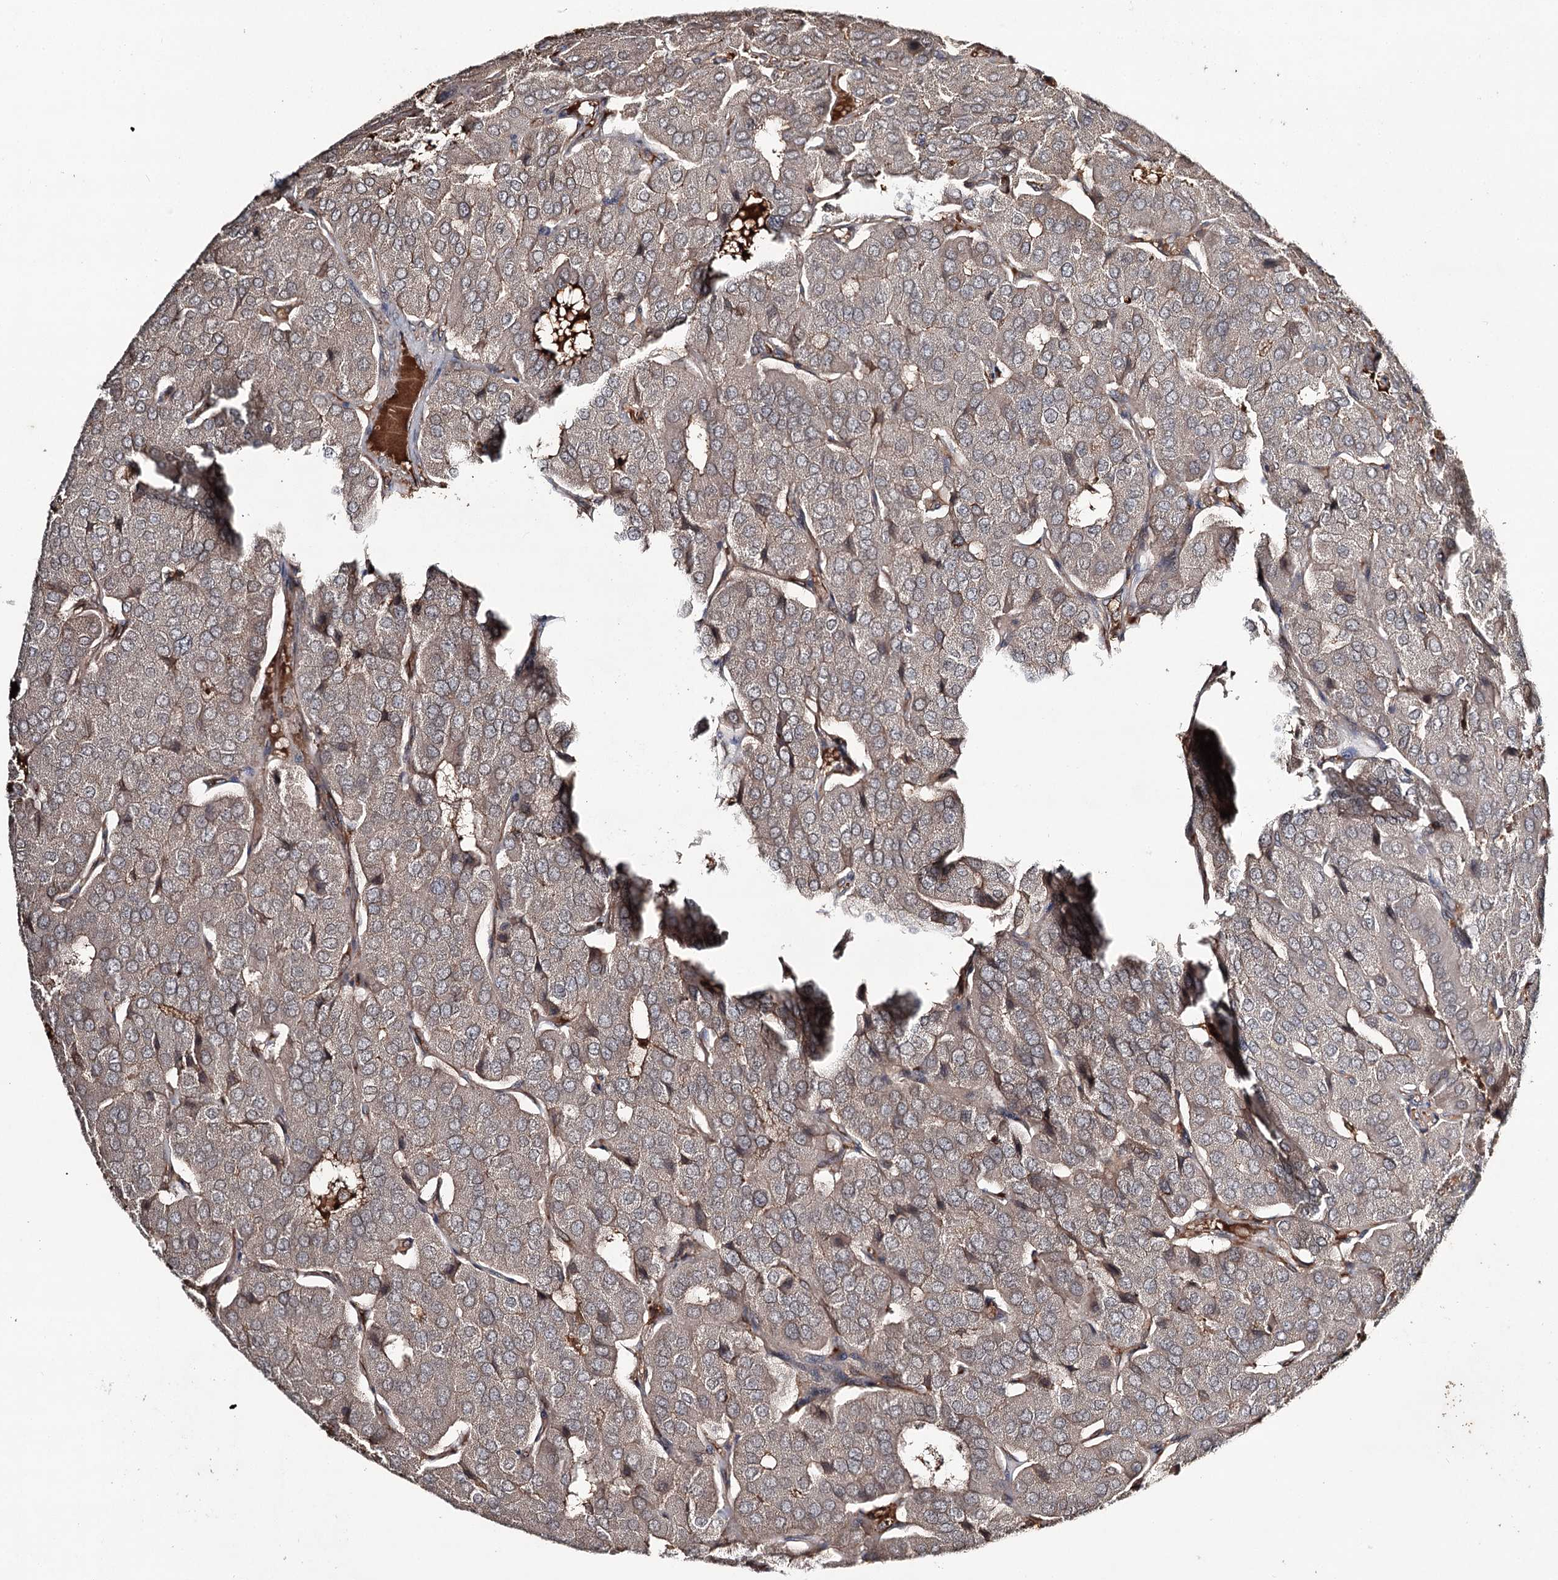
{"staining": {"intensity": "weak", "quantity": "25%-75%", "location": "cytoplasmic/membranous"}, "tissue": "parathyroid gland", "cell_type": "Glandular cells", "image_type": "normal", "snomed": [{"axis": "morphology", "description": "Normal tissue, NOS"}, {"axis": "morphology", "description": "Adenoma, NOS"}, {"axis": "topography", "description": "Parathyroid gland"}], "caption": "IHC (DAB) staining of normal parathyroid gland exhibits weak cytoplasmic/membranous protein positivity in approximately 25%-75% of glandular cells.", "gene": "SYNGR3", "patient": {"sex": "female", "age": 86}}